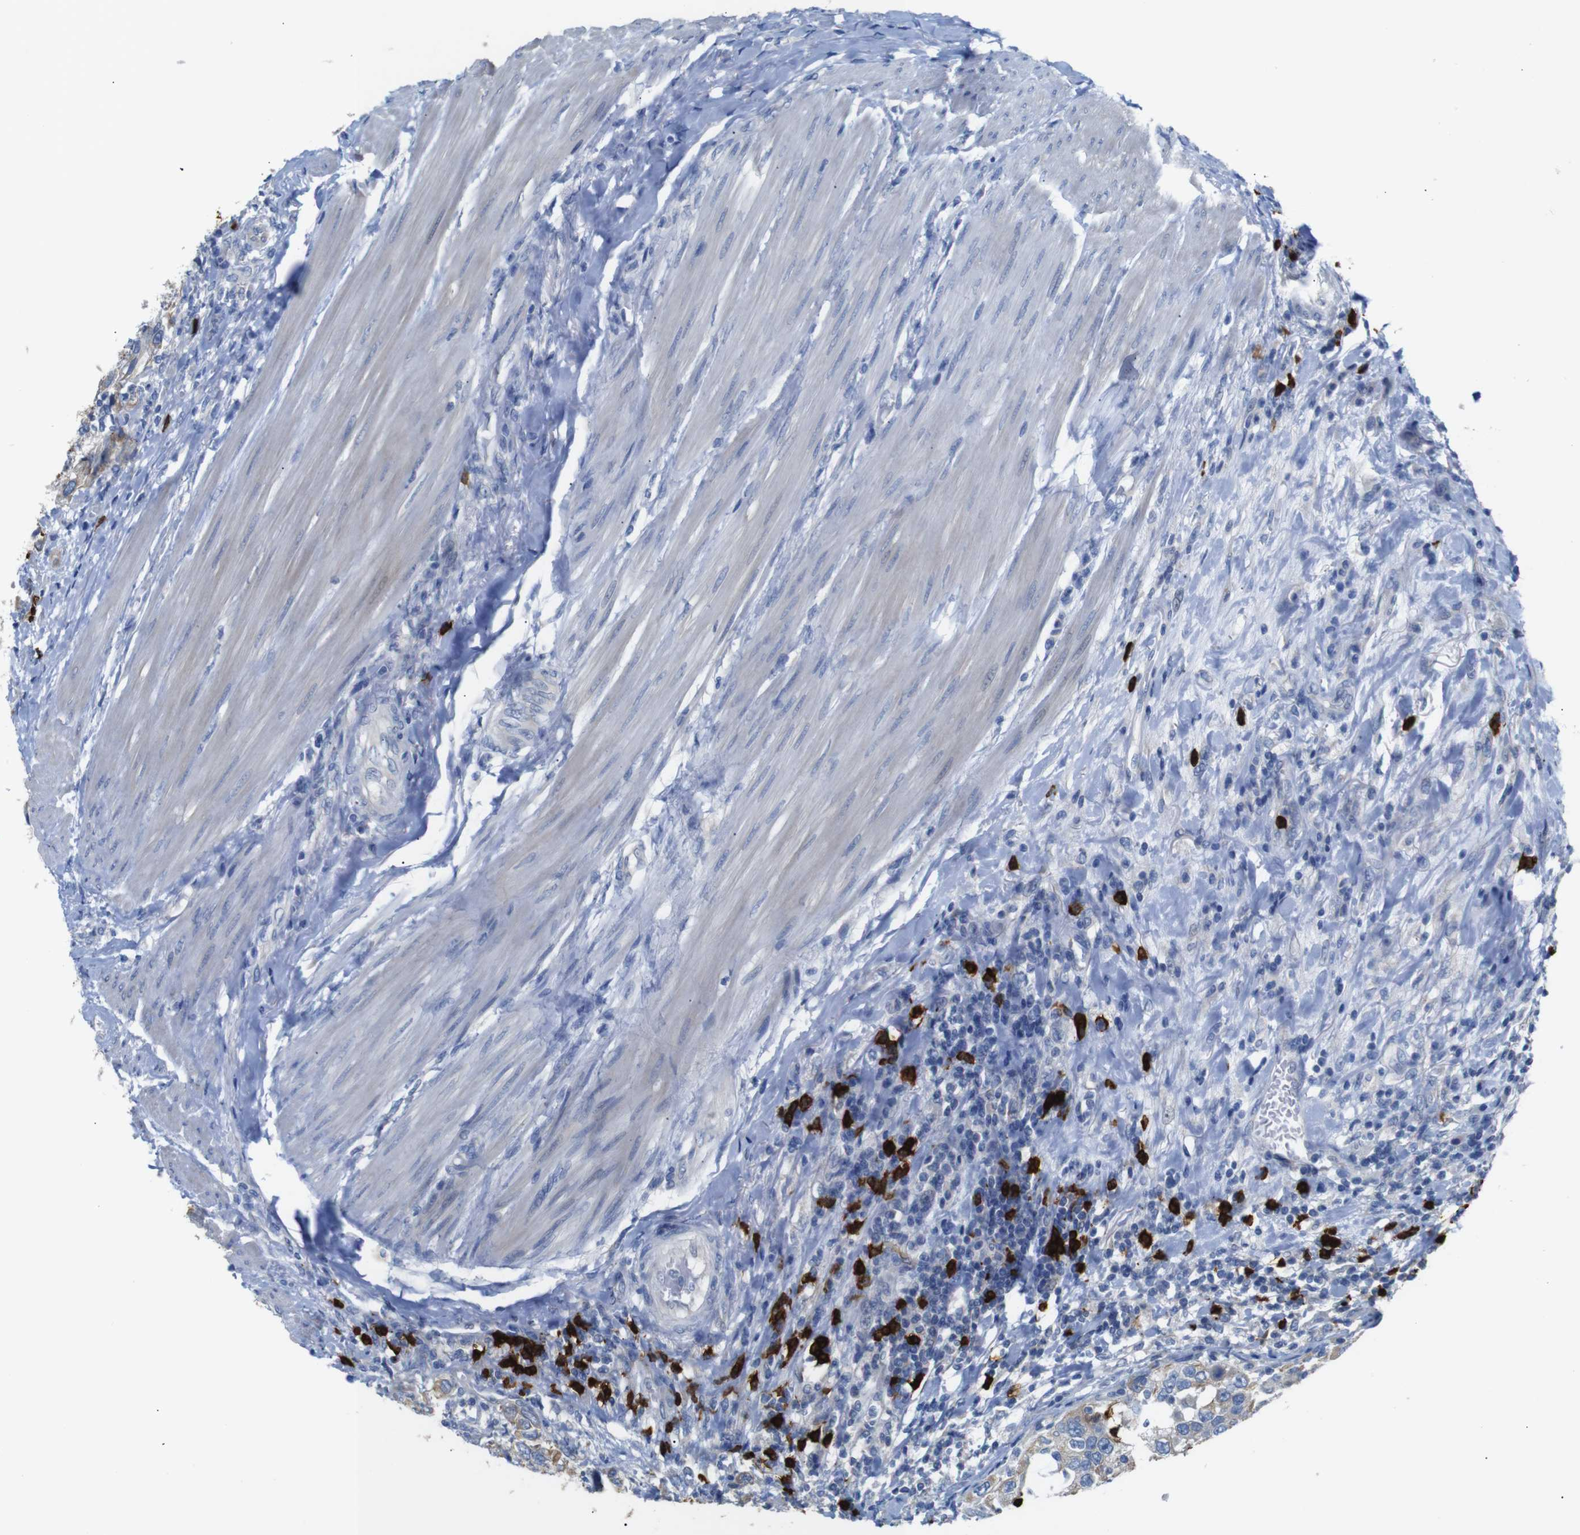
{"staining": {"intensity": "moderate", "quantity": ">75%", "location": "cytoplasmic/membranous"}, "tissue": "urothelial cancer", "cell_type": "Tumor cells", "image_type": "cancer", "snomed": [{"axis": "morphology", "description": "Urothelial carcinoma, High grade"}, {"axis": "topography", "description": "Urinary bladder"}], "caption": "Immunohistochemical staining of urothelial cancer exhibits medium levels of moderate cytoplasmic/membranous staining in approximately >75% of tumor cells.", "gene": "ALOX15", "patient": {"sex": "female", "age": 80}}